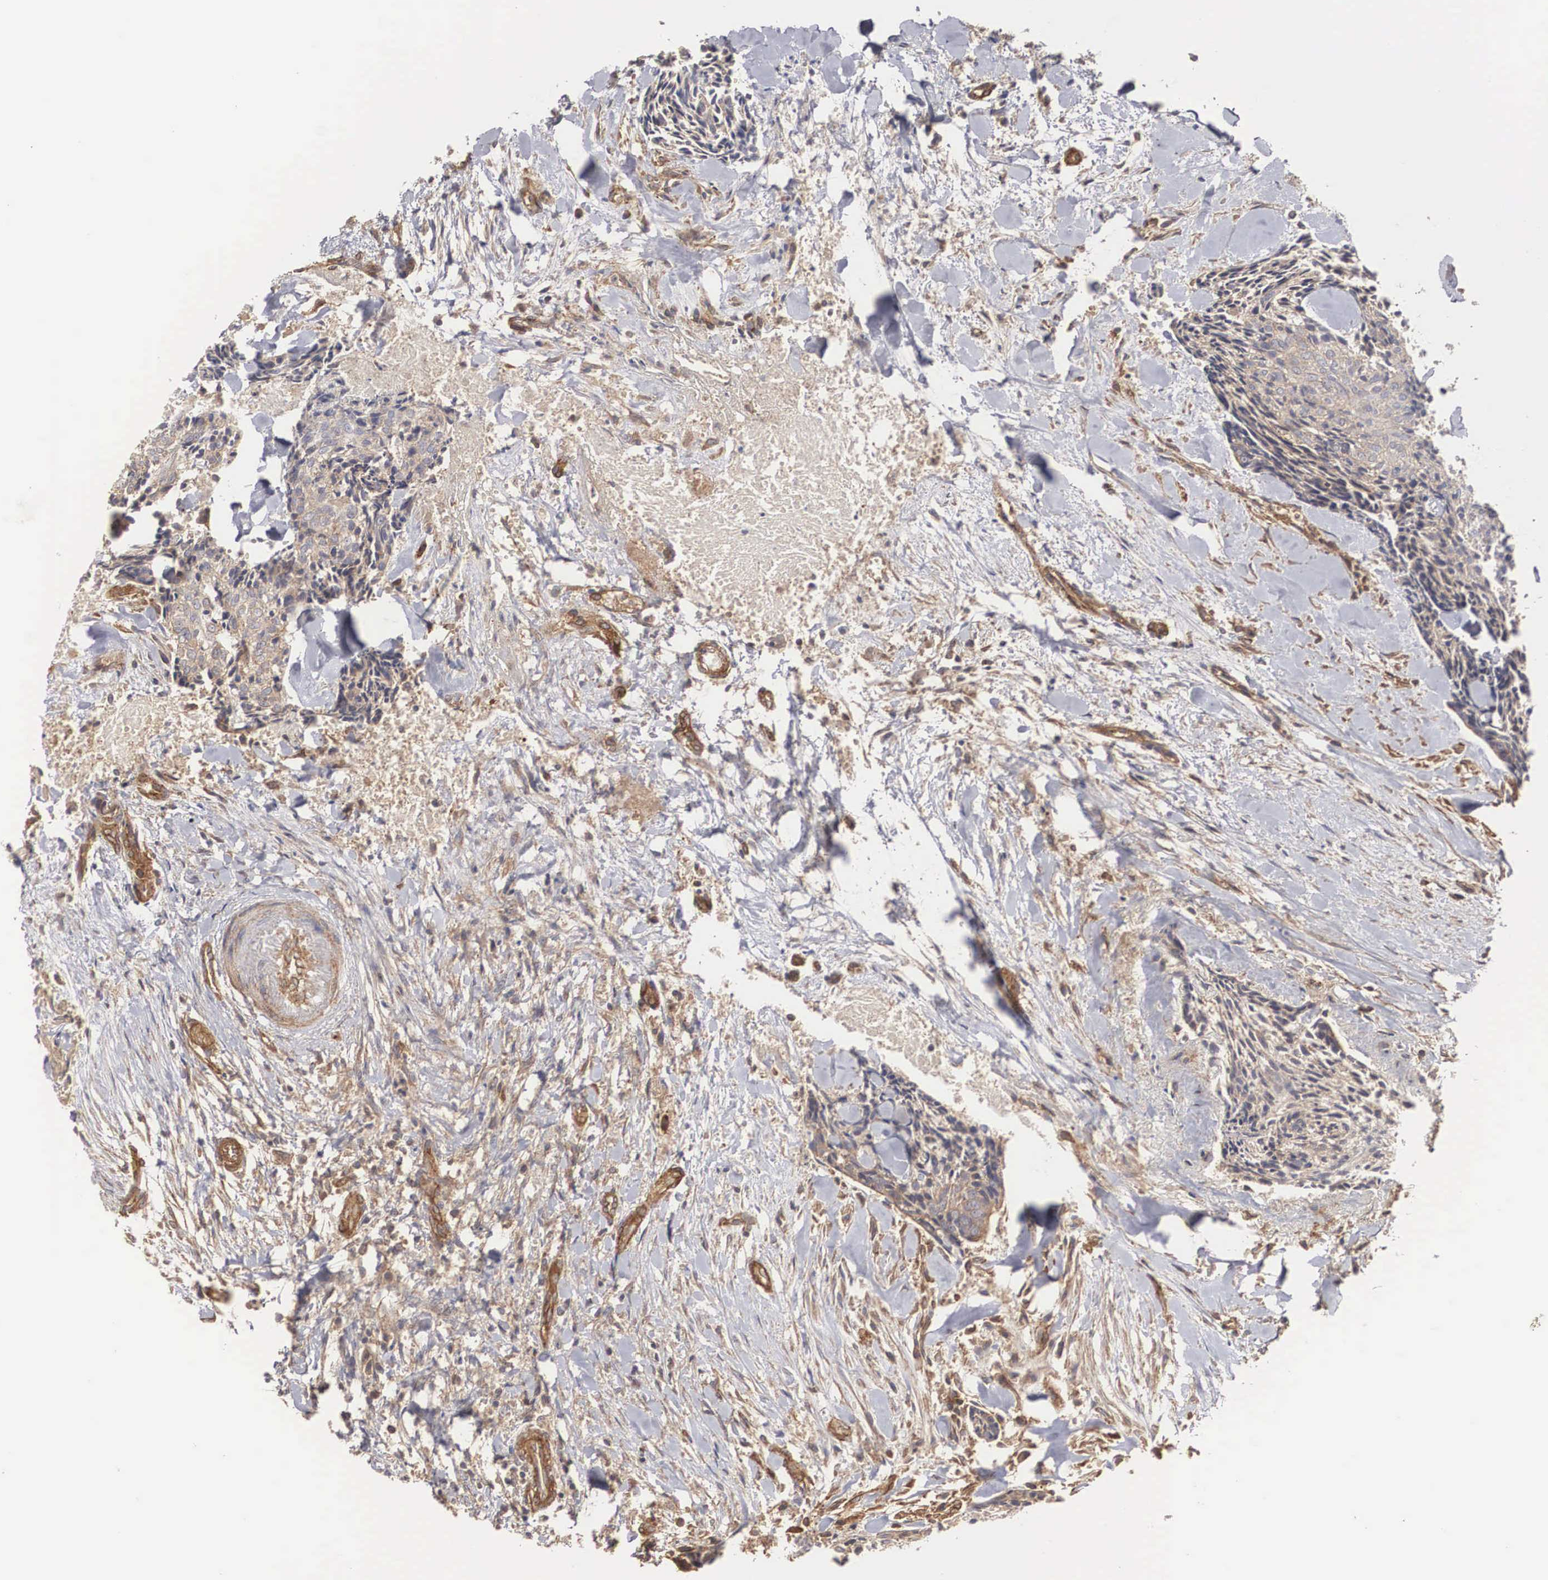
{"staining": {"intensity": "weak", "quantity": ">75%", "location": "cytoplasmic/membranous"}, "tissue": "head and neck cancer", "cell_type": "Tumor cells", "image_type": "cancer", "snomed": [{"axis": "morphology", "description": "Squamous cell carcinoma, NOS"}, {"axis": "topography", "description": "Salivary gland"}, {"axis": "topography", "description": "Head-Neck"}], "caption": "Protein expression analysis of human head and neck cancer reveals weak cytoplasmic/membranous staining in approximately >75% of tumor cells. Using DAB (brown) and hematoxylin (blue) stains, captured at high magnification using brightfield microscopy.", "gene": "ARMCX4", "patient": {"sex": "male", "age": 70}}